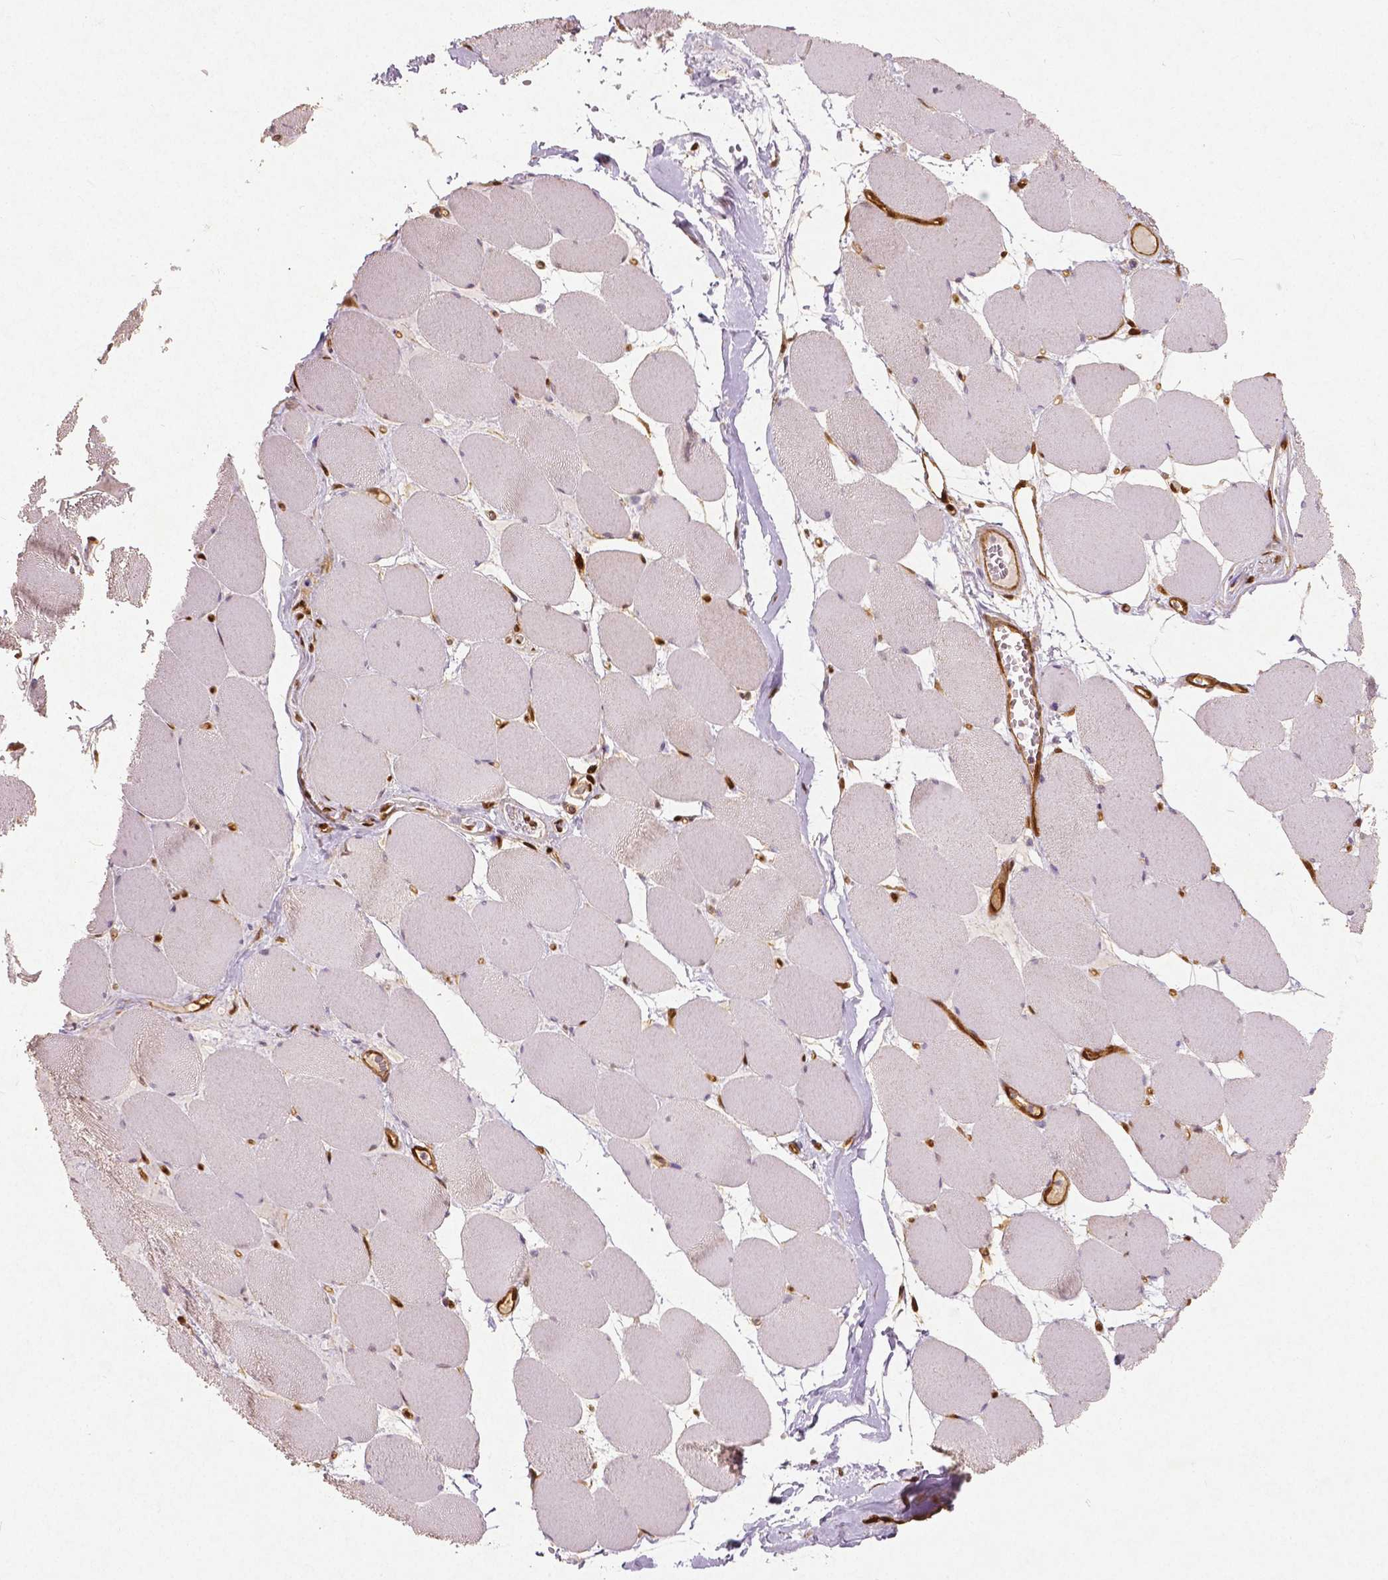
{"staining": {"intensity": "negative", "quantity": "none", "location": "none"}, "tissue": "skeletal muscle", "cell_type": "Myocytes", "image_type": "normal", "snomed": [{"axis": "morphology", "description": "Normal tissue, NOS"}, {"axis": "topography", "description": "Skeletal muscle"}], "caption": "Immunohistochemistry (IHC) image of unremarkable skeletal muscle stained for a protein (brown), which shows no positivity in myocytes. The staining was performed using DAB (3,3'-diaminobenzidine) to visualize the protein expression in brown, while the nuclei were stained in blue with hematoxylin (Magnification: 20x).", "gene": "WWTR1", "patient": {"sex": "female", "age": 75}}